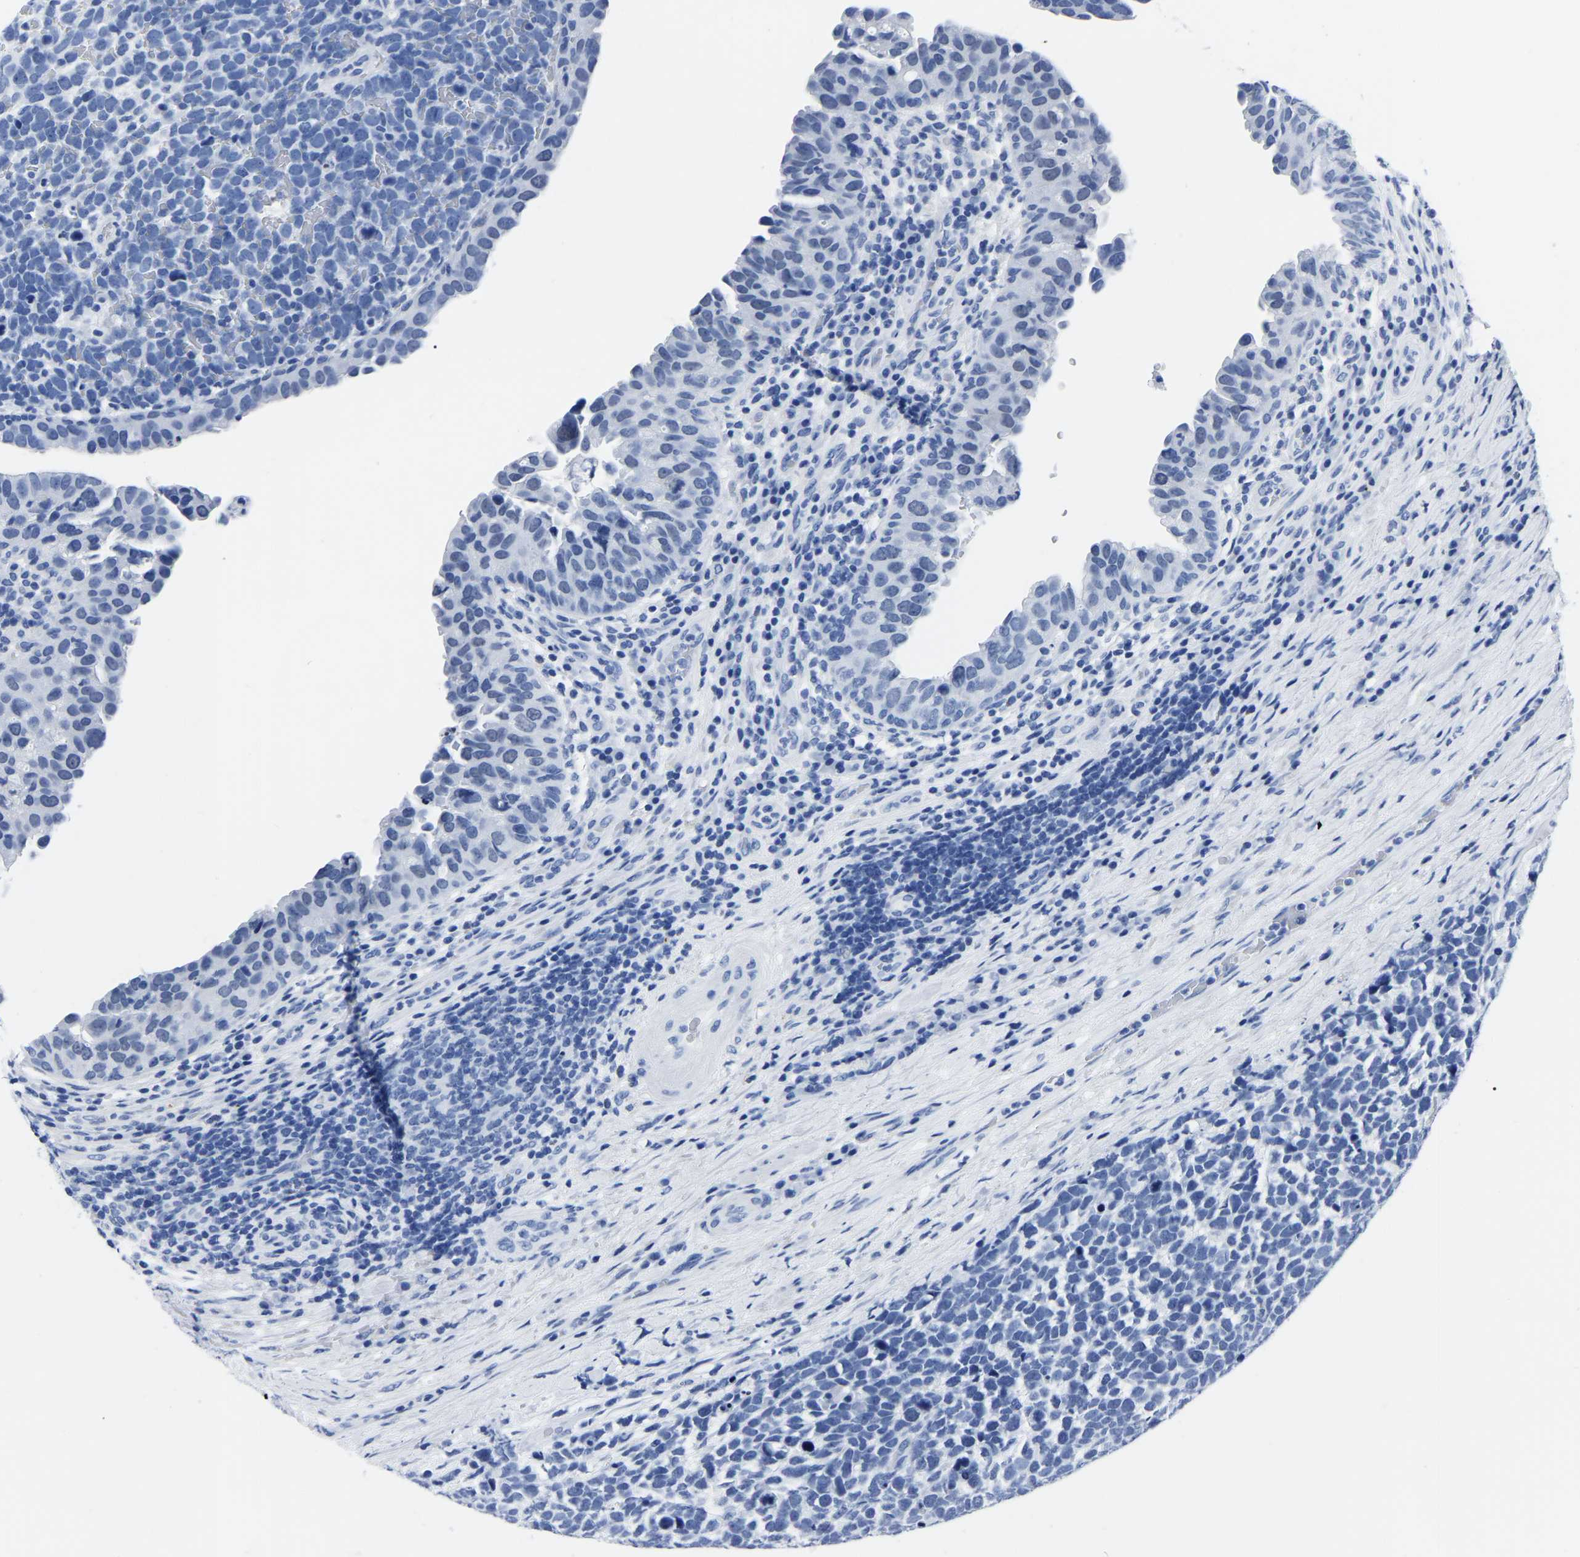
{"staining": {"intensity": "negative", "quantity": "none", "location": "none"}, "tissue": "urothelial cancer", "cell_type": "Tumor cells", "image_type": "cancer", "snomed": [{"axis": "morphology", "description": "Urothelial carcinoma, High grade"}, {"axis": "topography", "description": "Urinary bladder"}], "caption": "This is an immunohistochemistry histopathology image of human urothelial cancer. There is no staining in tumor cells.", "gene": "IMPG2", "patient": {"sex": "female", "age": 82}}